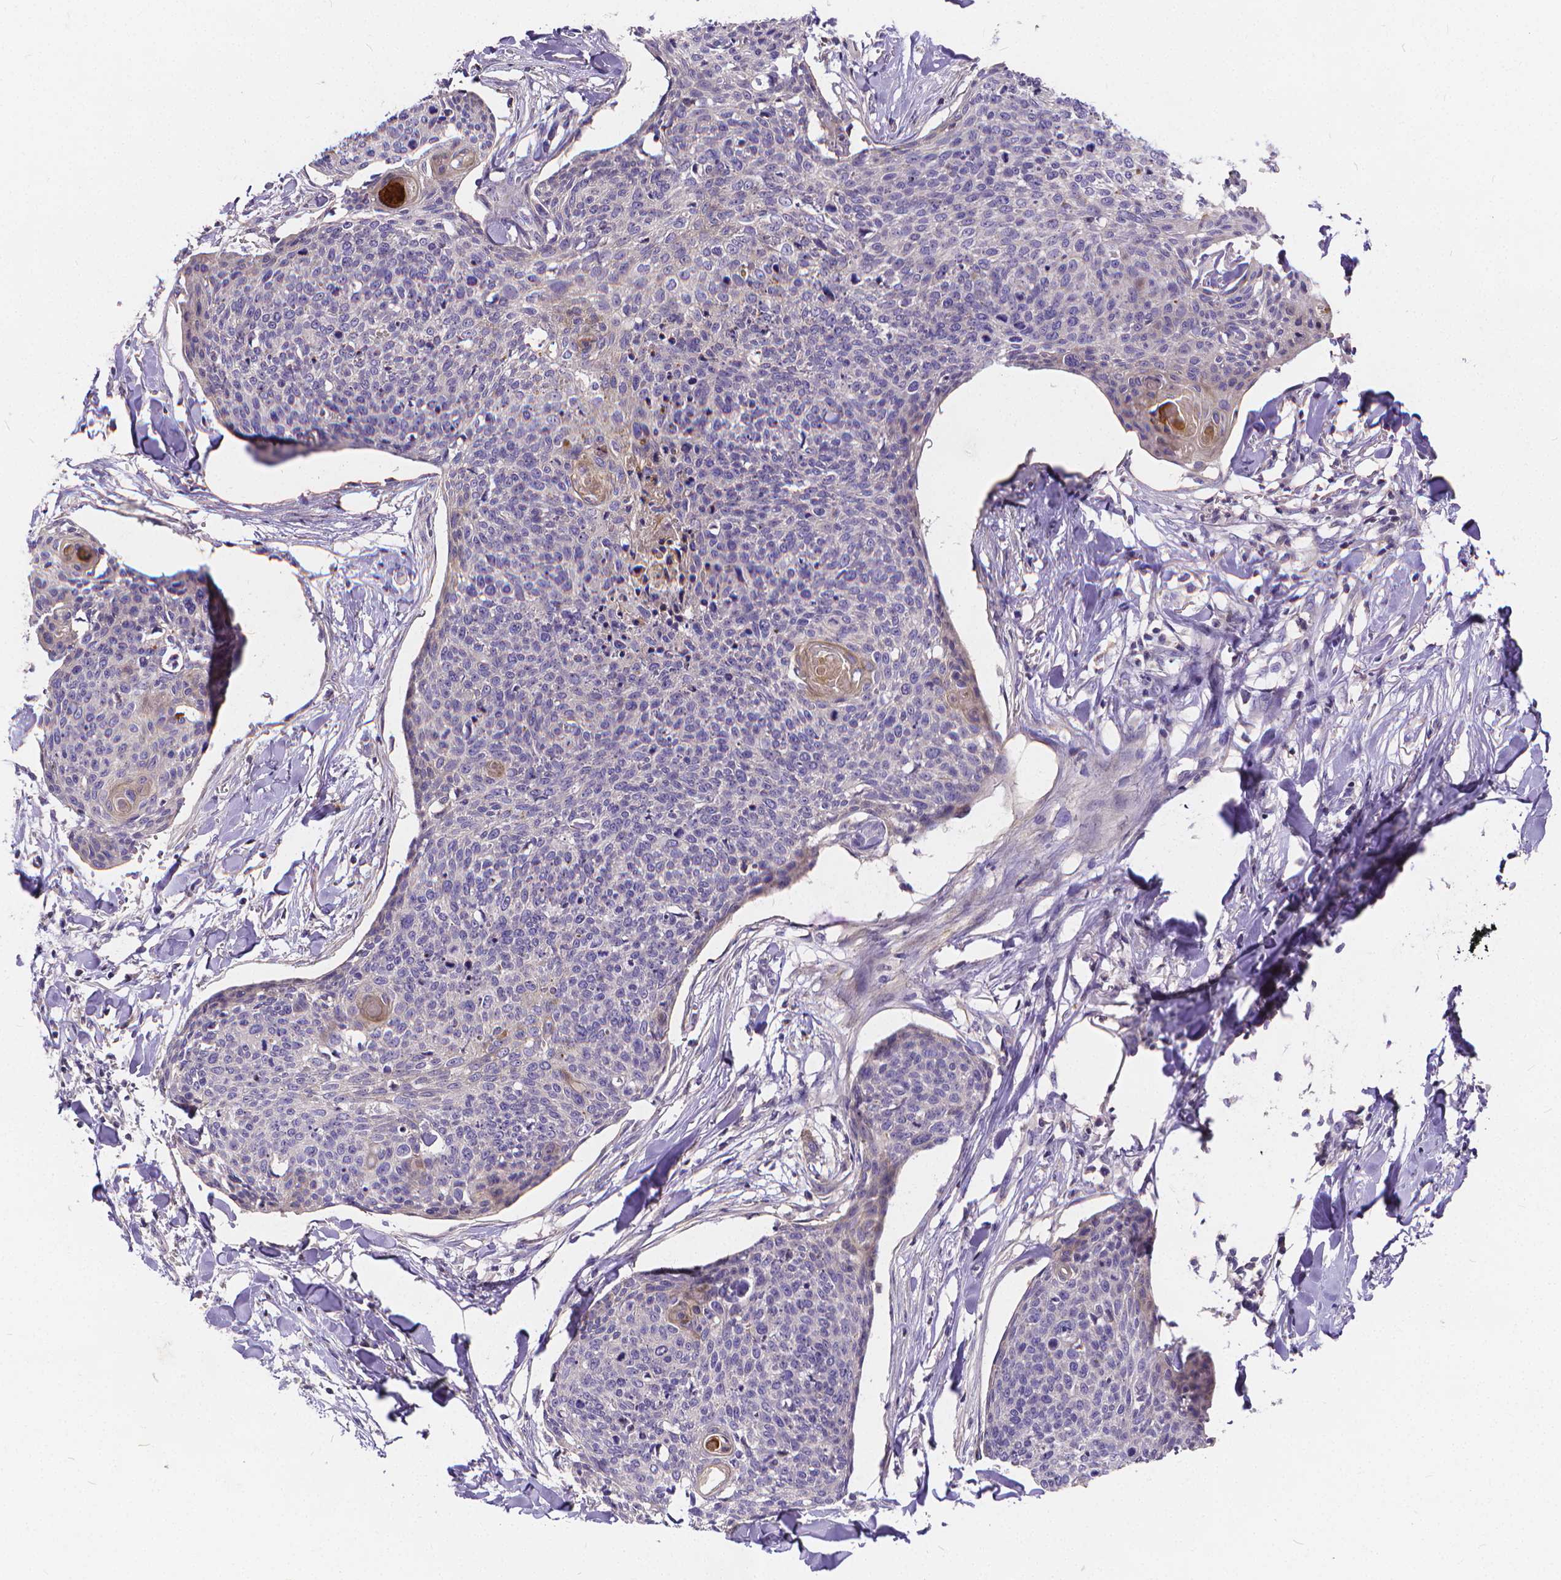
{"staining": {"intensity": "negative", "quantity": "none", "location": "none"}, "tissue": "skin cancer", "cell_type": "Tumor cells", "image_type": "cancer", "snomed": [{"axis": "morphology", "description": "Squamous cell carcinoma, NOS"}, {"axis": "topography", "description": "Skin"}, {"axis": "topography", "description": "Vulva"}], "caption": "Skin cancer (squamous cell carcinoma) was stained to show a protein in brown. There is no significant staining in tumor cells.", "gene": "GLRB", "patient": {"sex": "female", "age": 75}}